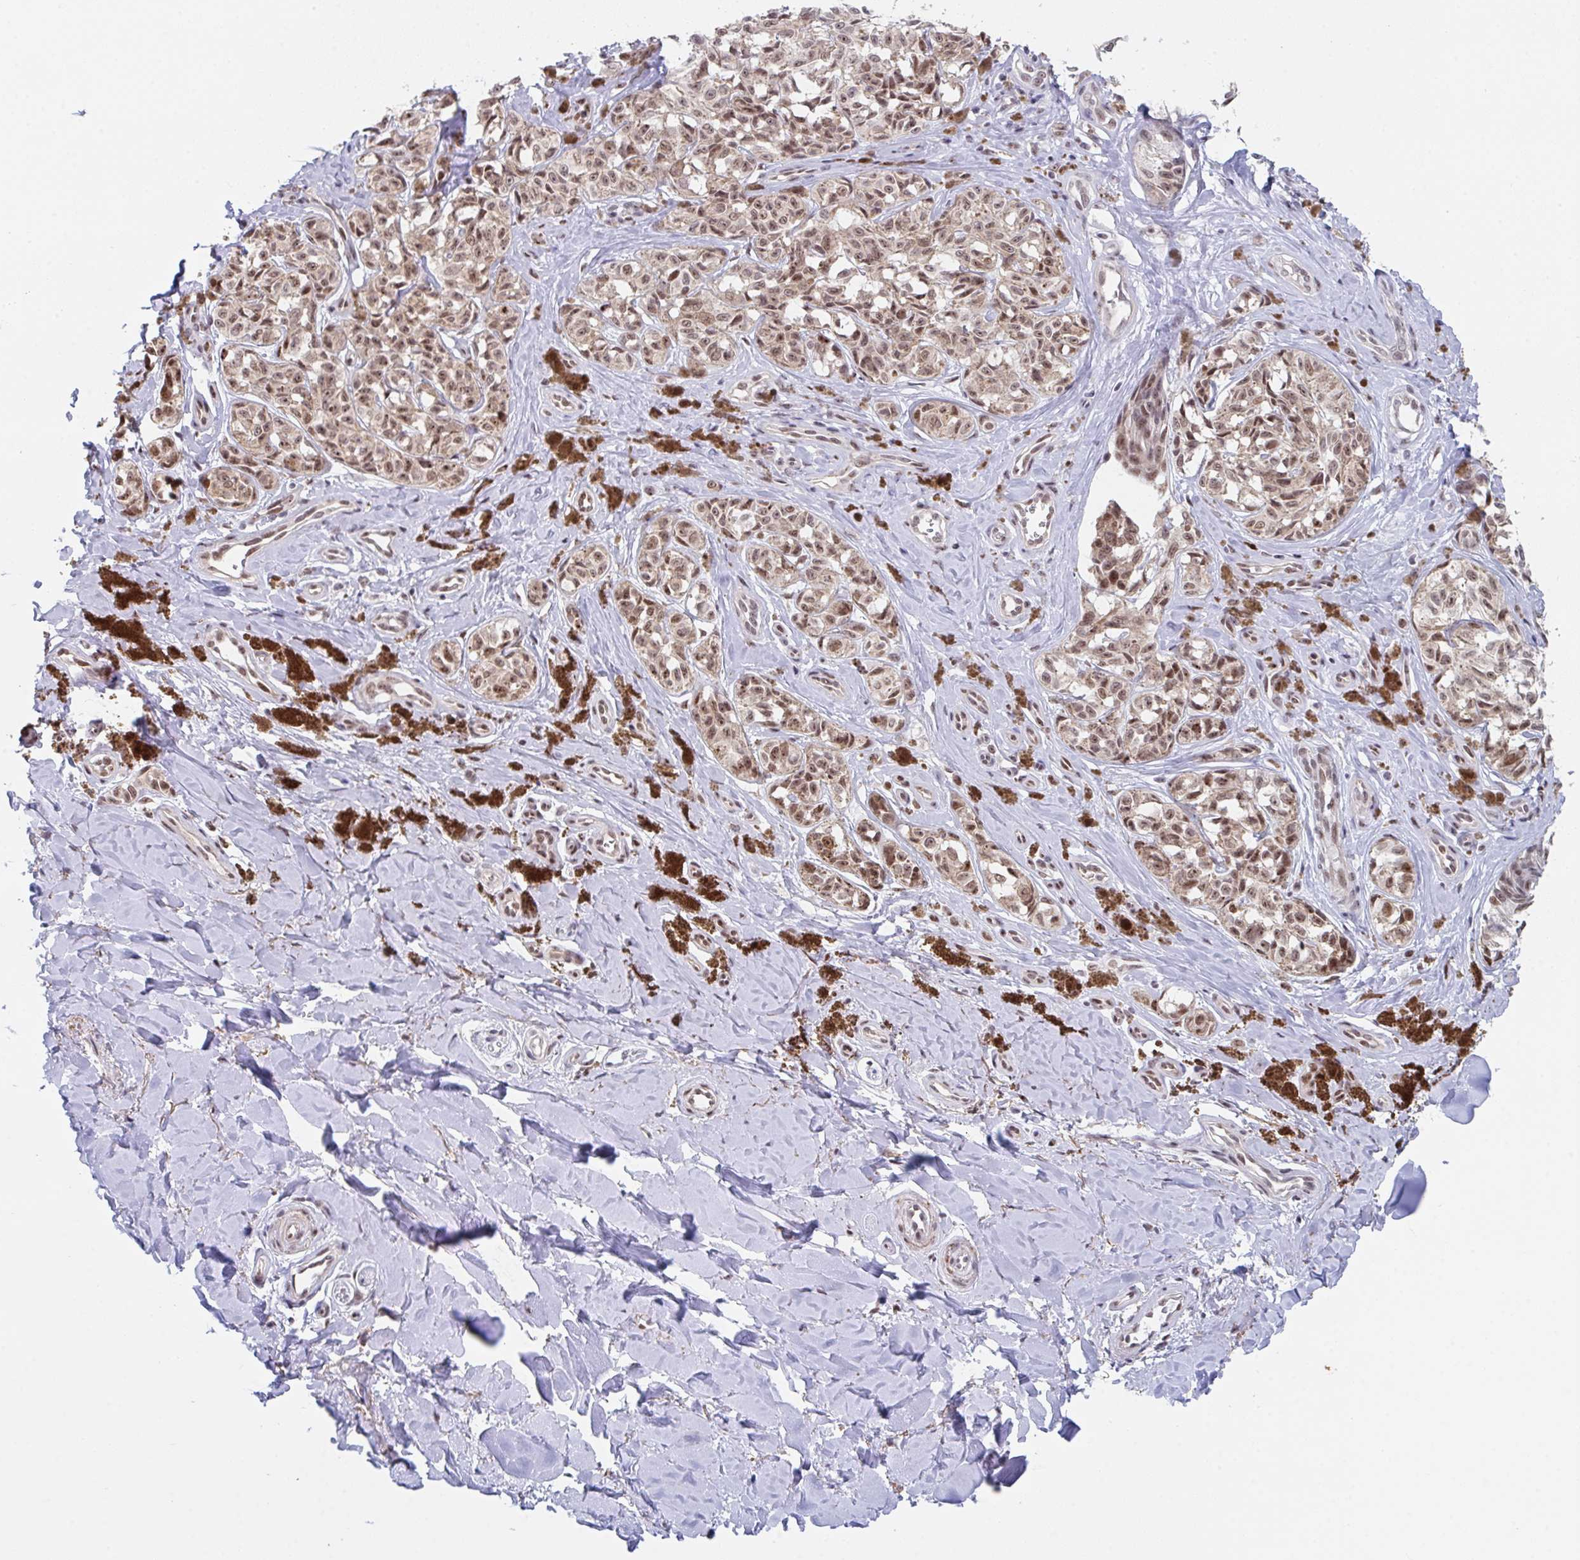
{"staining": {"intensity": "moderate", "quantity": ">75%", "location": "nuclear"}, "tissue": "melanoma", "cell_type": "Tumor cells", "image_type": "cancer", "snomed": [{"axis": "morphology", "description": "Malignant melanoma, NOS"}, {"axis": "topography", "description": "Skin"}], "caption": "Immunohistochemistry image of human malignant melanoma stained for a protein (brown), which demonstrates medium levels of moderate nuclear staining in about >75% of tumor cells.", "gene": "RBM18", "patient": {"sex": "female", "age": 65}}